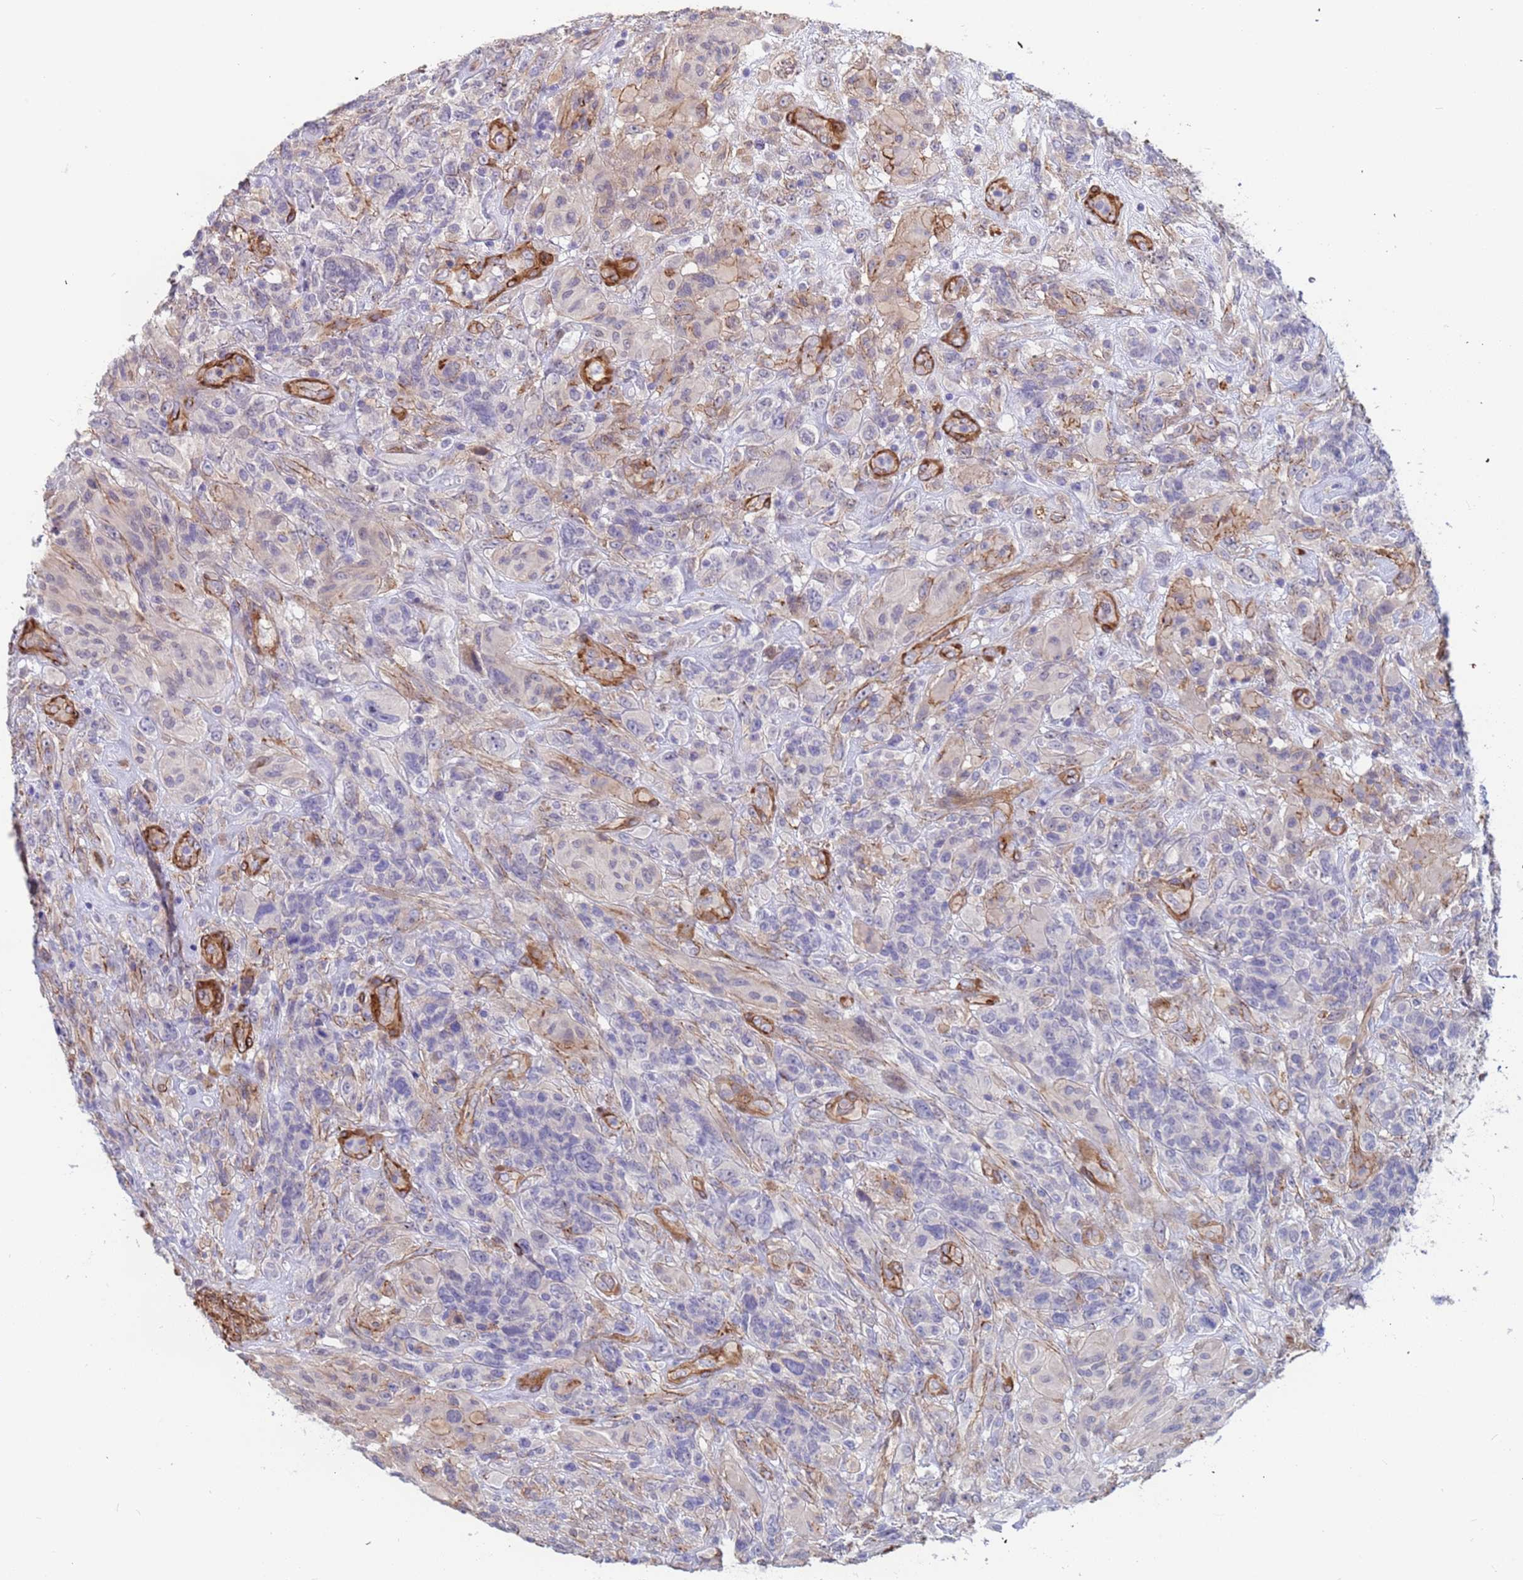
{"staining": {"intensity": "moderate", "quantity": "<25%", "location": "cytoplasmic/membranous"}, "tissue": "glioma", "cell_type": "Tumor cells", "image_type": "cancer", "snomed": [{"axis": "morphology", "description": "Glioma, malignant, High grade"}, {"axis": "topography", "description": "Brain"}], "caption": "Brown immunohistochemical staining in malignant high-grade glioma demonstrates moderate cytoplasmic/membranous positivity in about <25% of tumor cells.", "gene": "EHD2", "patient": {"sex": "male", "age": 61}}